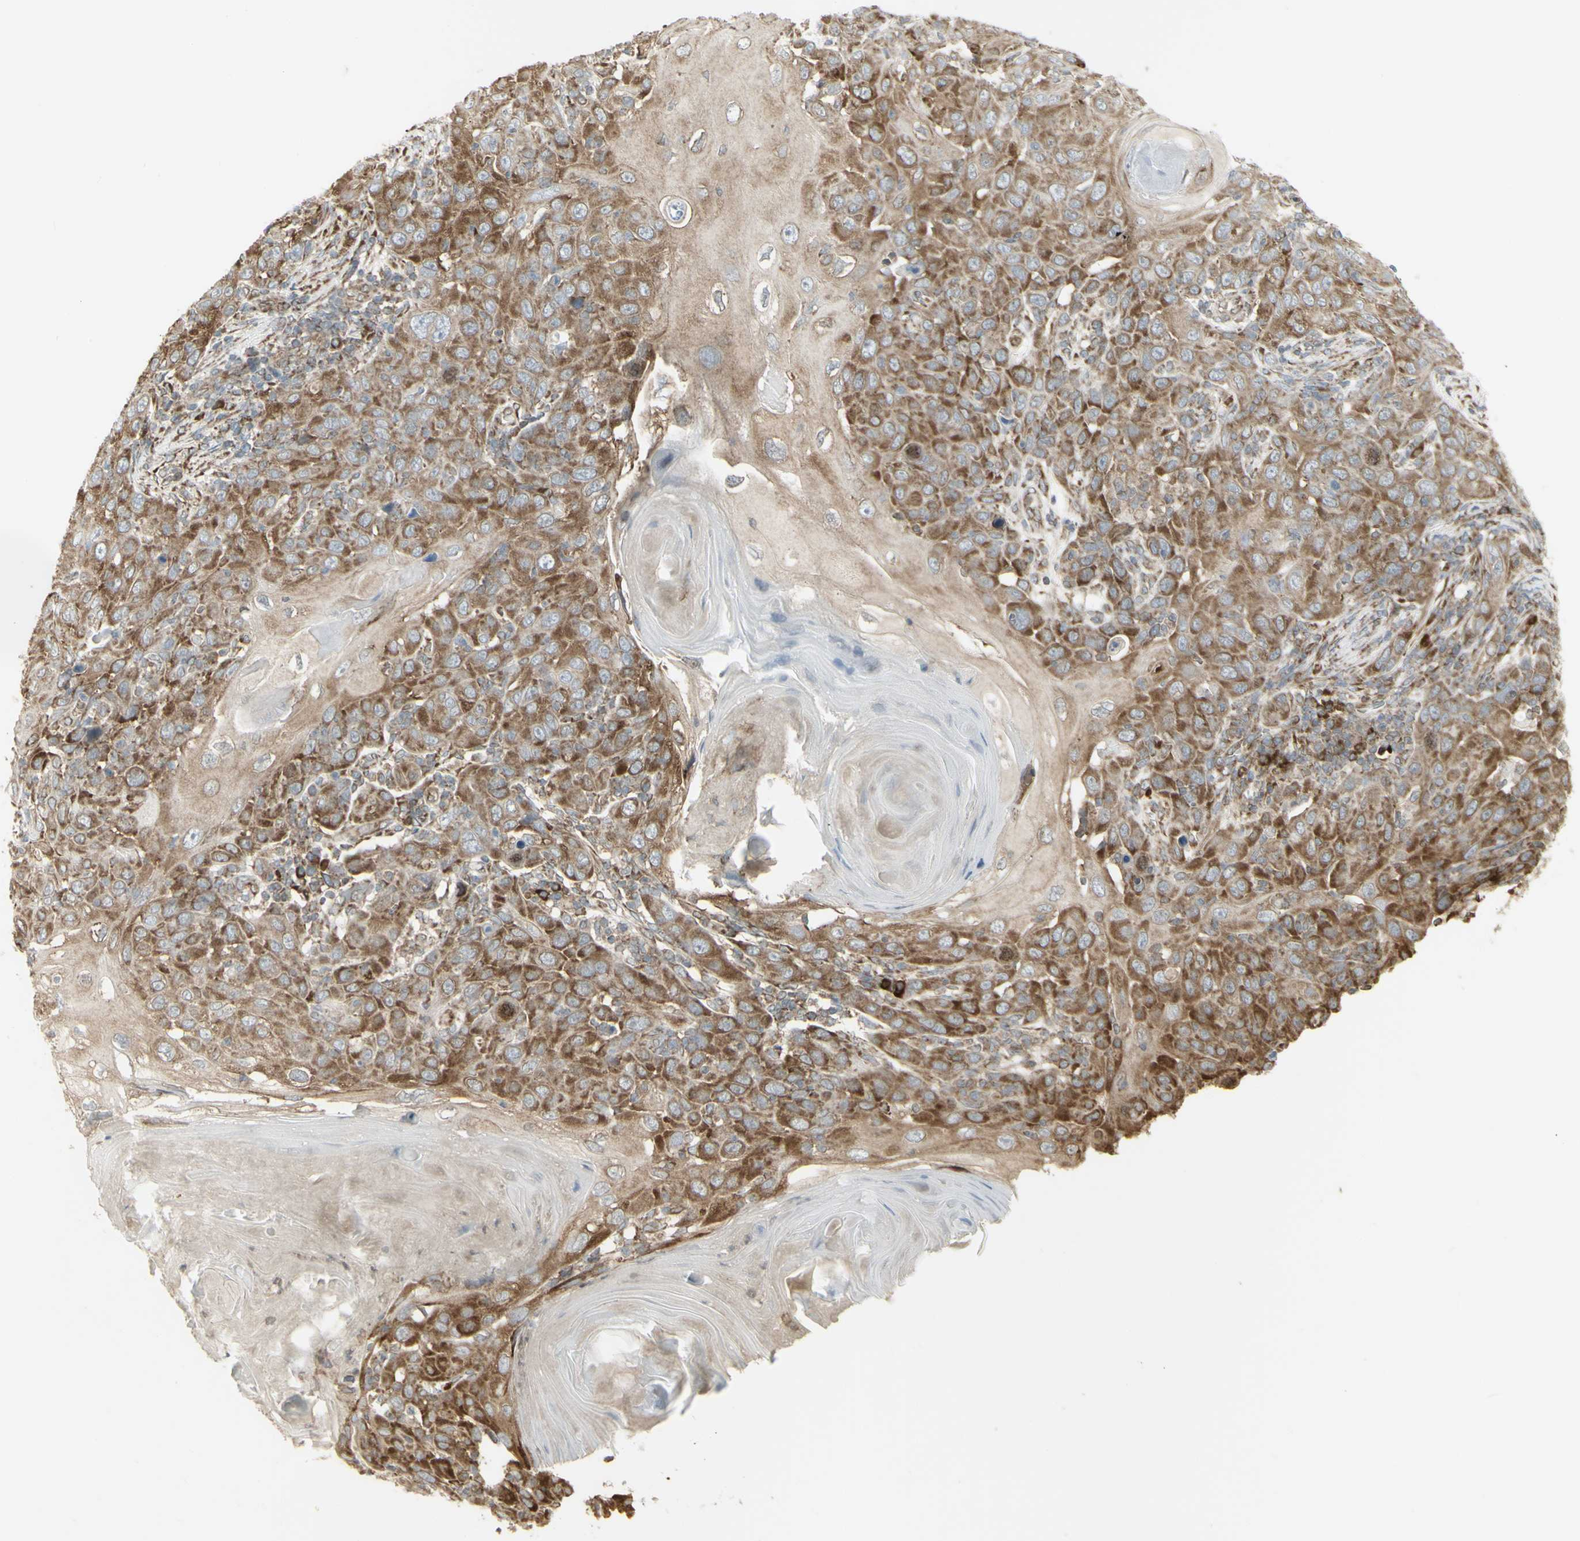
{"staining": {"intensity": "moderate", "quantity": ">75%", "location": "cytoplasmic/membranous"}, "tissue": "skin cancer", "cell_type": "Tumor cells", "image_type": "cancer", "snomed": [{"axis": "morphology", "description": "Squamous cell carcinoma, NOS"}, {"axis": "topography", "description": "Skin"}], "caption": "Protein expression by immunohistochemistry exhibits moderate cytoplasmic/membranous positivity in about >75% of tumor cells in squamous cell carcinoma (skin). The staining was performed using DAB to visualize the protein expression in brown, while the nuclei were stained in blue with hematoxylin (Magnification: 20x).", "gene": "FKBP3", "patient": {"sex": "female", "age": 88}}